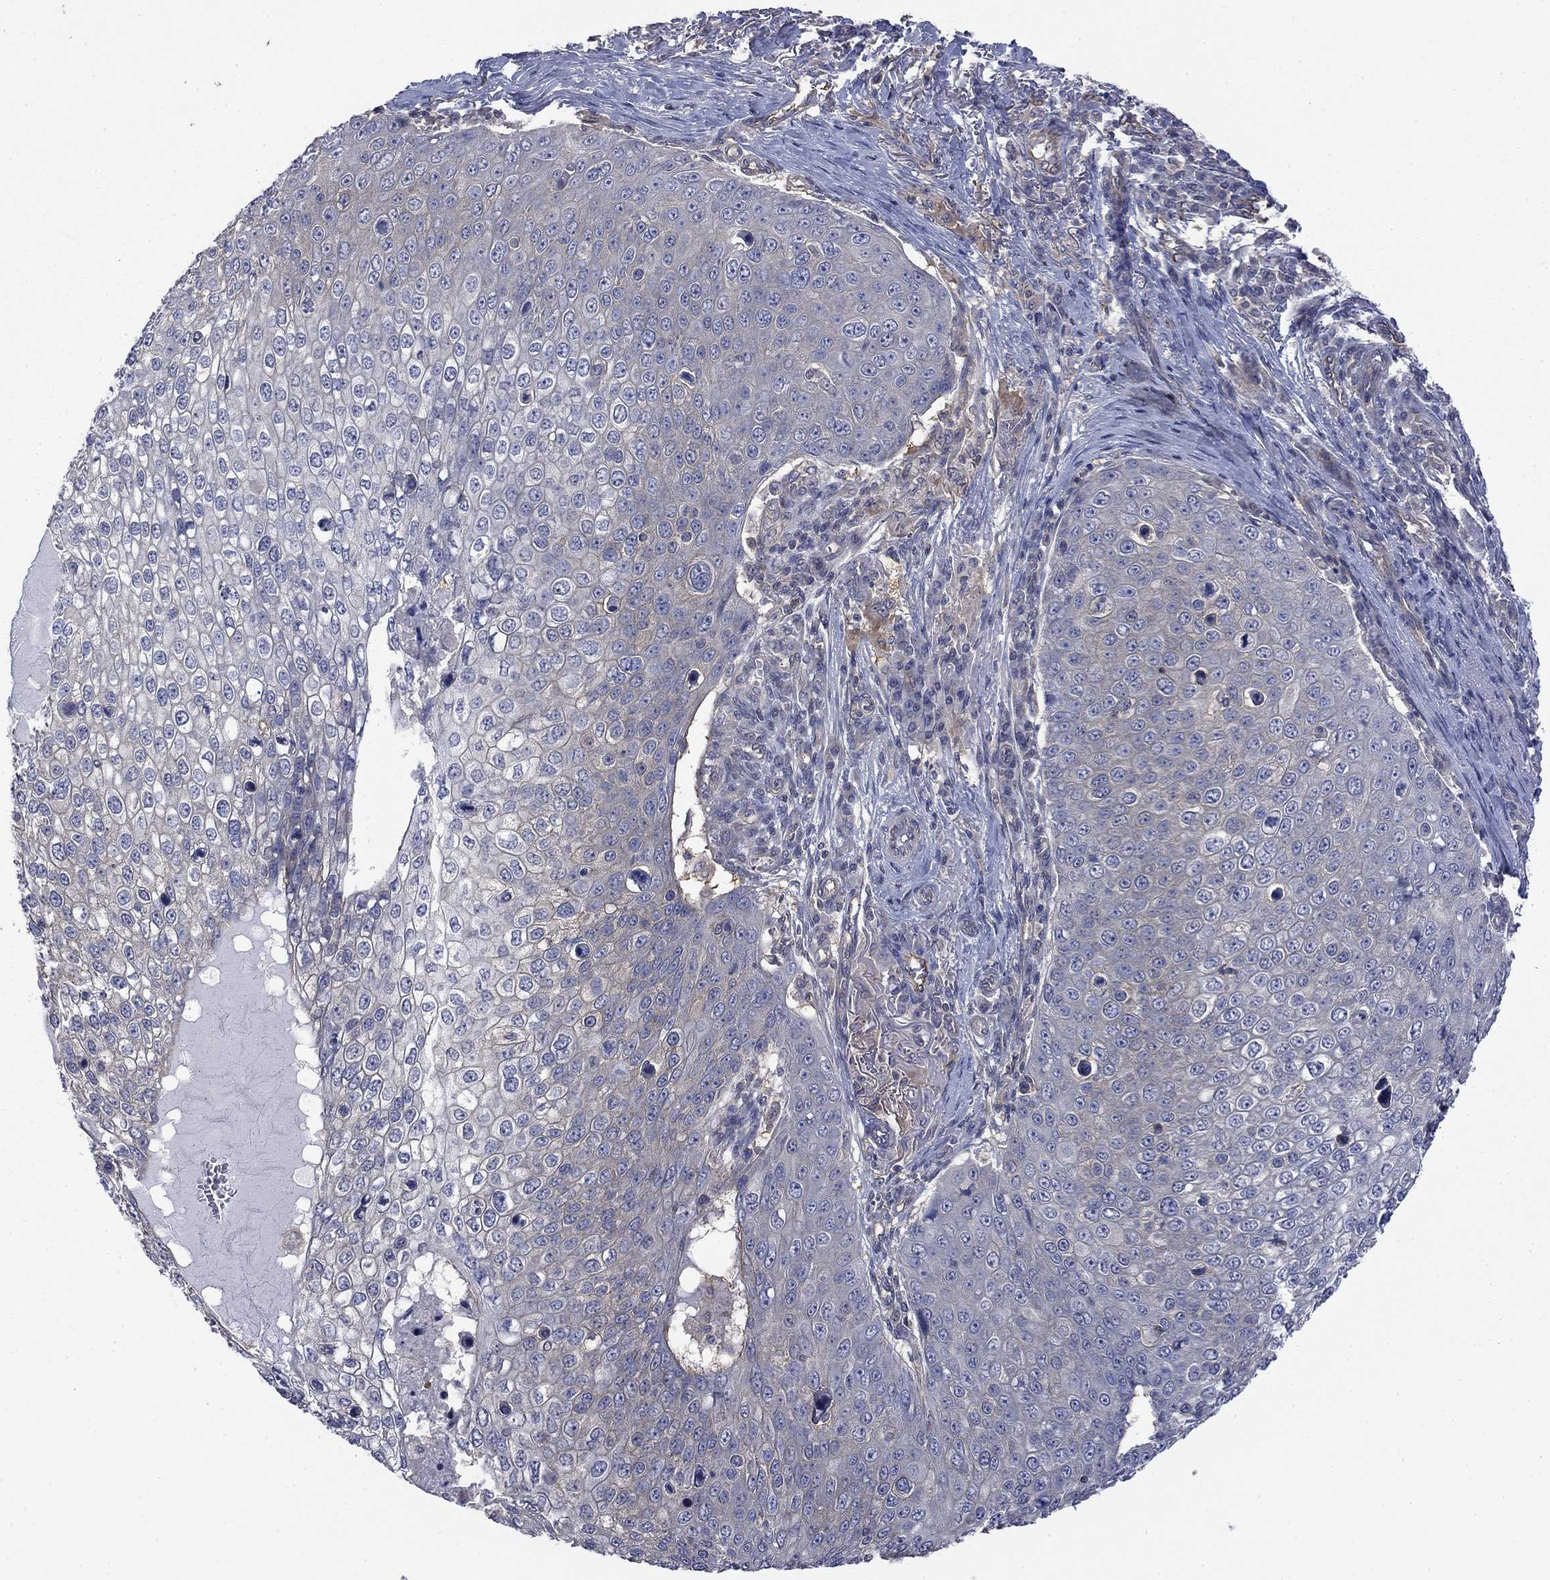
{"staining": {"intensity": "negative", "quantity": "none", "location": "none"}, "tissue": "skin cancer", "cell_type": "Tumor cells", "image_type": "cancer", "snomed": [{"axis": "morphology", "description": "Squamous cell carcinoma, NOS"}, {"axis": "topography", "description": "Skin"}], "caption": "Protein analysis of skin cancer (squamous cell carcinoma) exhibits no significant positivity in tumor cells. The staining was performed using DAB to visualize the protein expression in brown, while the nuclei were stained in blue with hematoxylin (Magnification: 20x).", "gene": "PDZD2", "patient": {"sex": "male", "age": 71}}